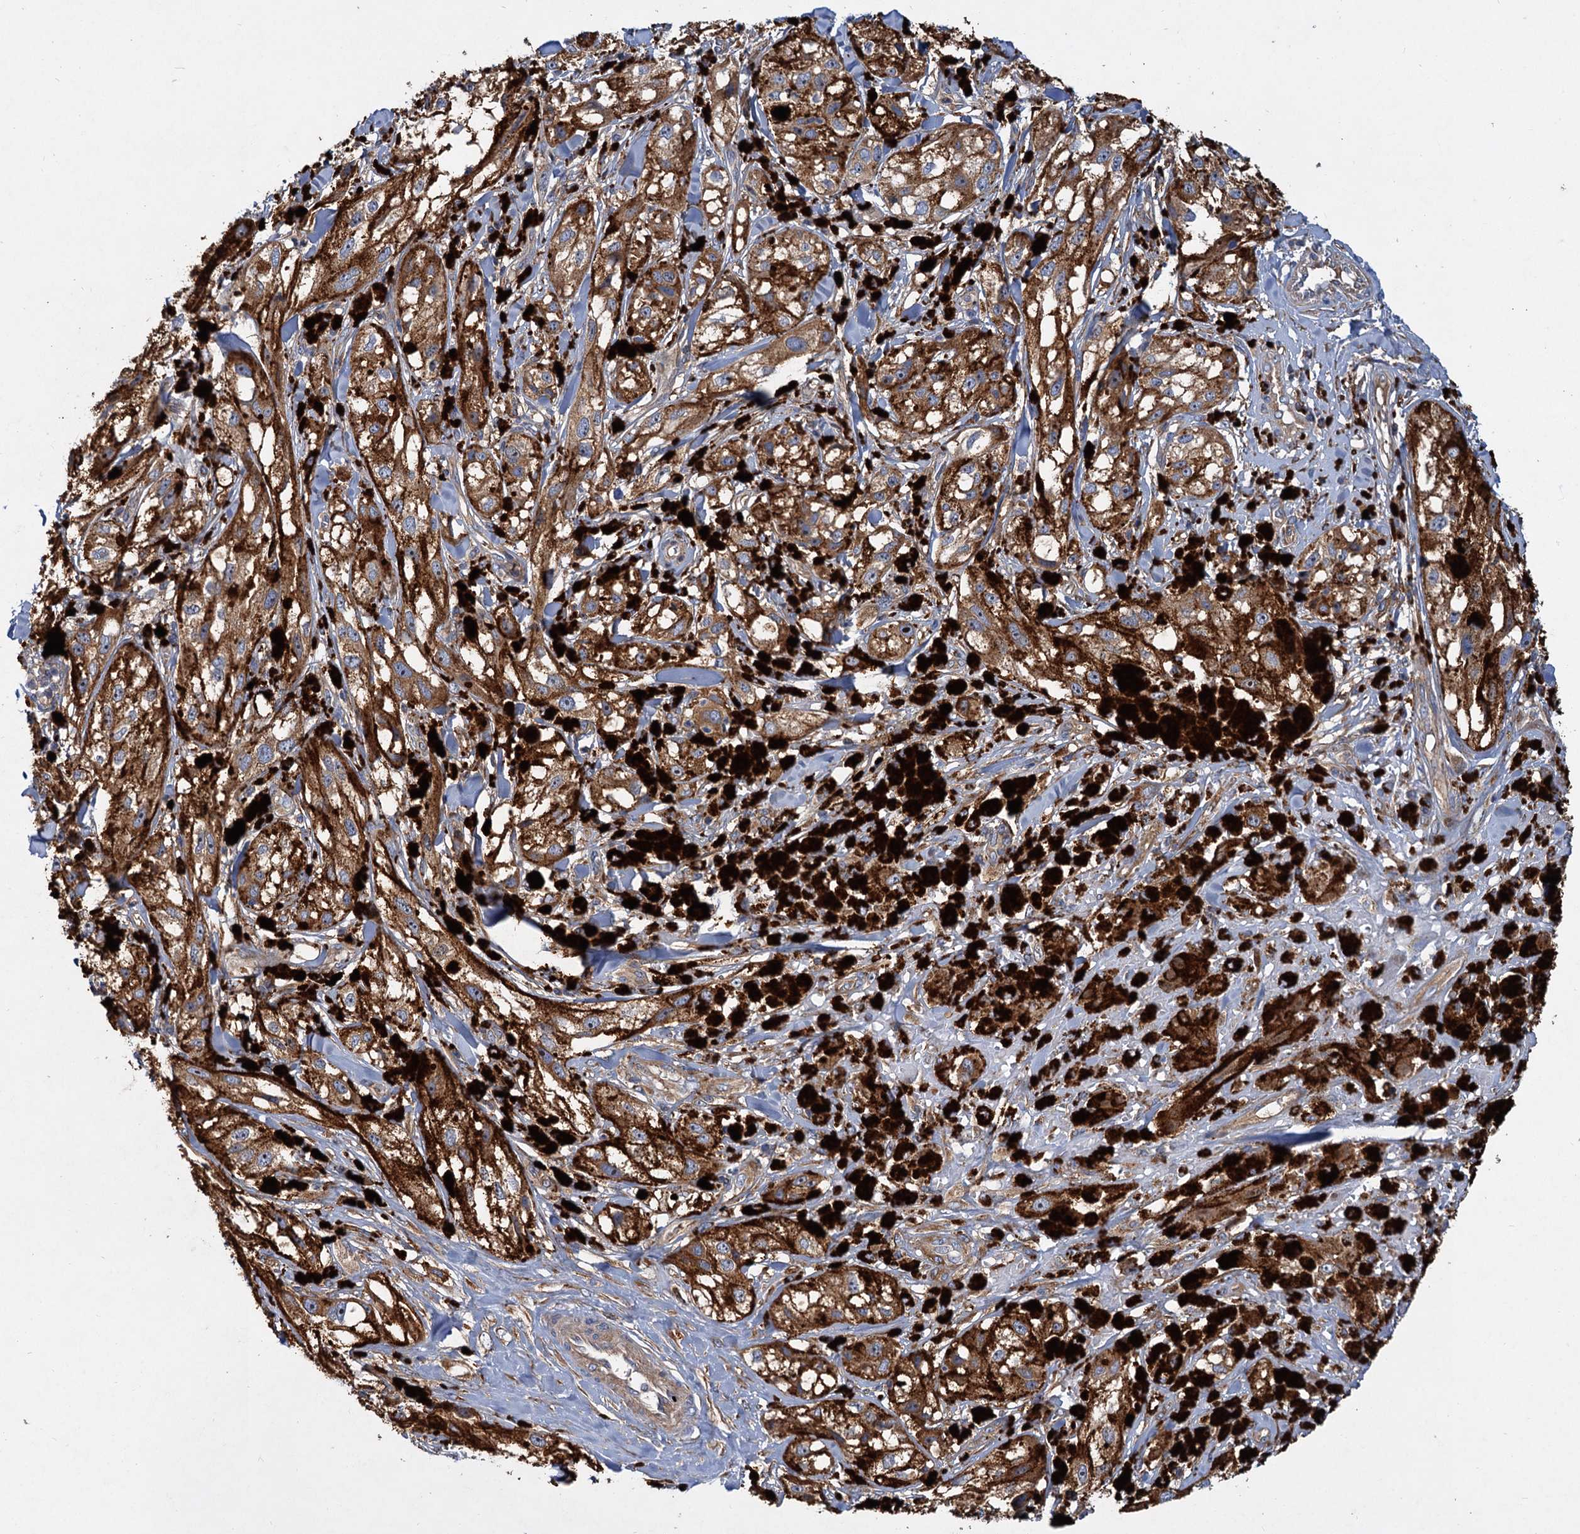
{"staining": {"intensity": "strong", "quantity": ">75%", "location": "cytoplasmic/membranous"}, "tissue": "melanoma", "cell_type": "Tumor cells", "image_type": "cancer", "snomed": [{"axis": "morphology", "description": "Malignant melanoma, NOS"}, {"axis": "topography", "description": "Skin"}], "caption": "Protein staining of malignant melanoma tissue shows strong cytoplasmic/membranous expression in about >75% of tumor cells. Nuclei are stained in blue.", "gene": "ALKBH7", "patient": {"sex": "male", "age": 88}}